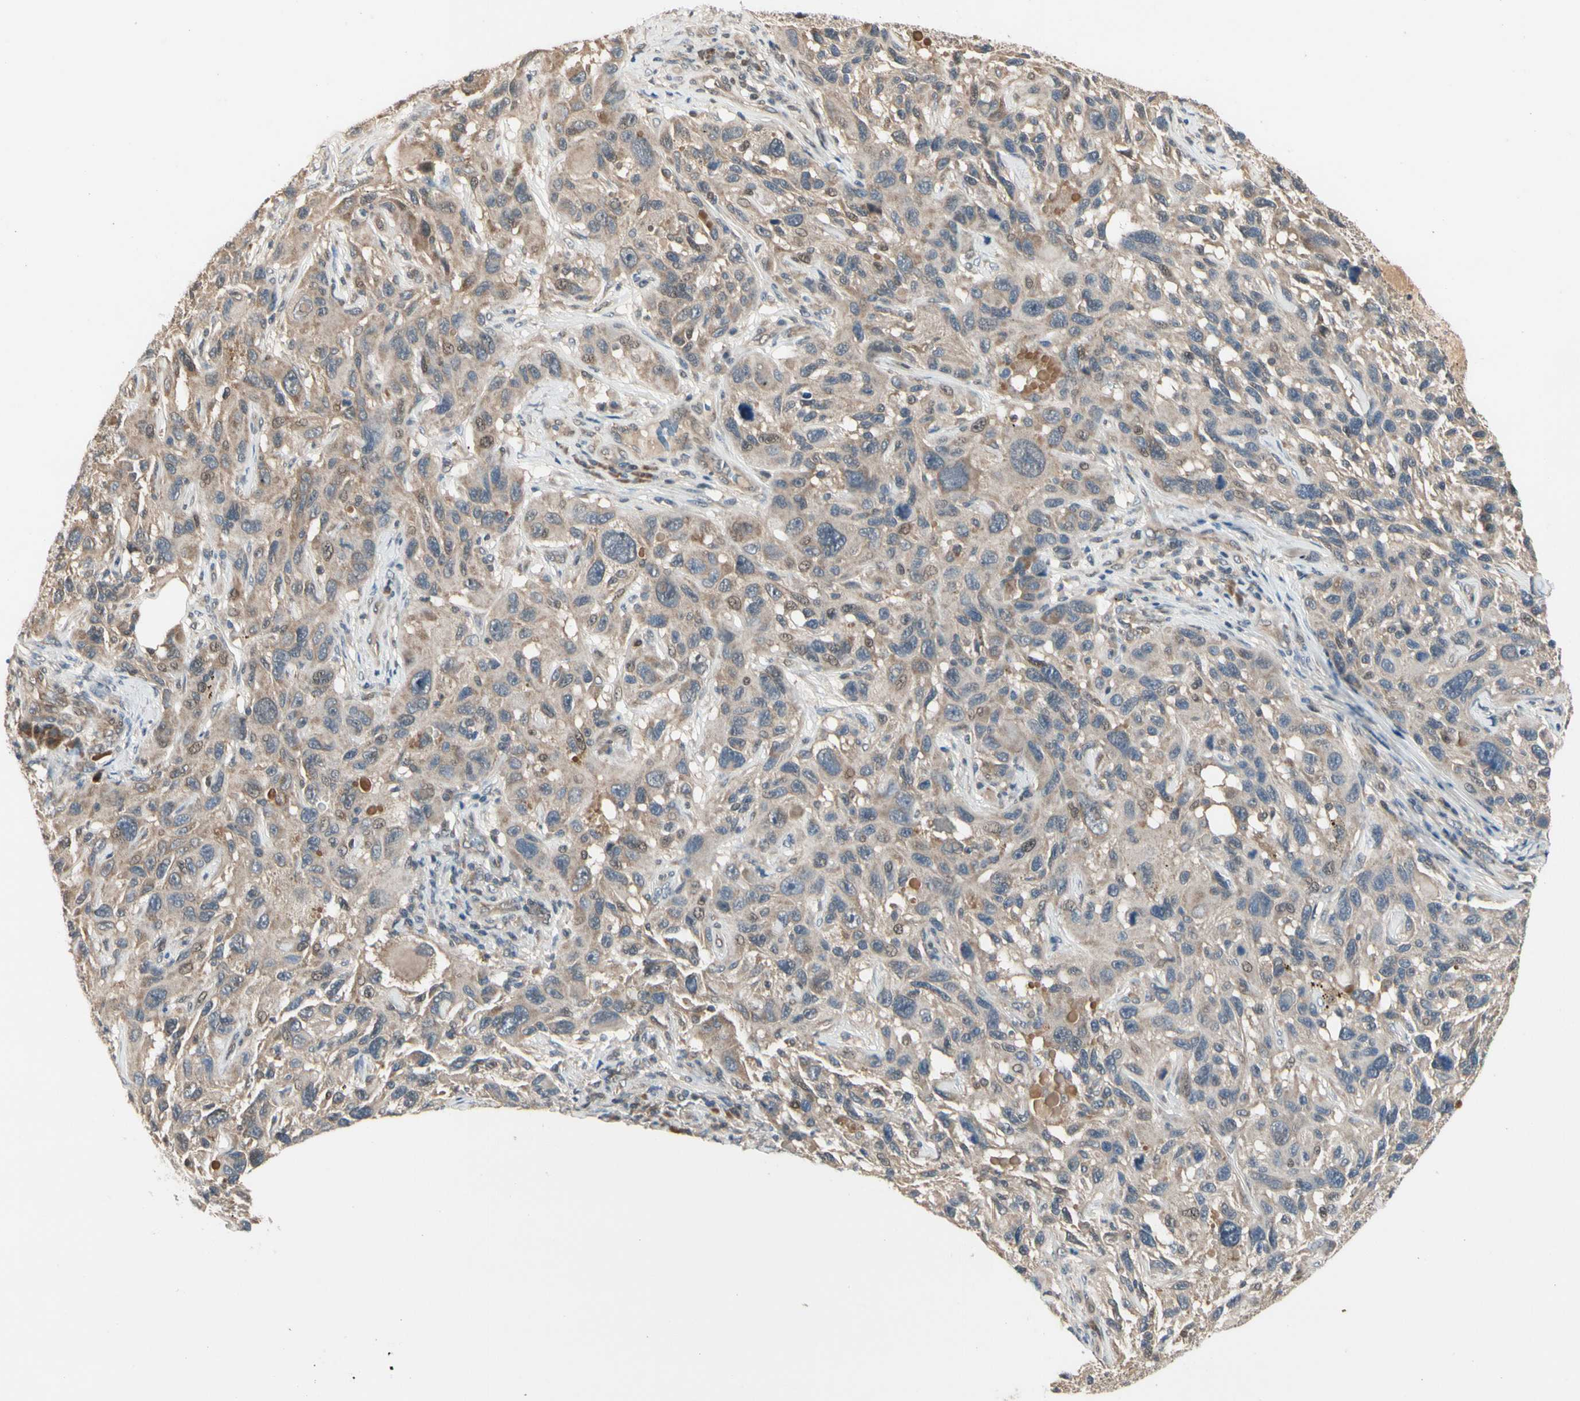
{"staining": {"intensity": "weak", "quantity": ">75%", "location": "cytoplasmic/membranous"}, "tissue": "melanoma", "cell_type": "Tumor cells", "image_type": "cancer", "snomed": [{"axis": "morphology", "description": "Malignant melanoma, NOS"}, {"axis": "topography", "description": "Skin"}], "caption": "Protein staining shows weak cytoplasmic/membranous expression in approximately >75% of tumor cells in melanoma.", "gene": "ATG4C", "patient": {"sex": "male", "age": 53}}